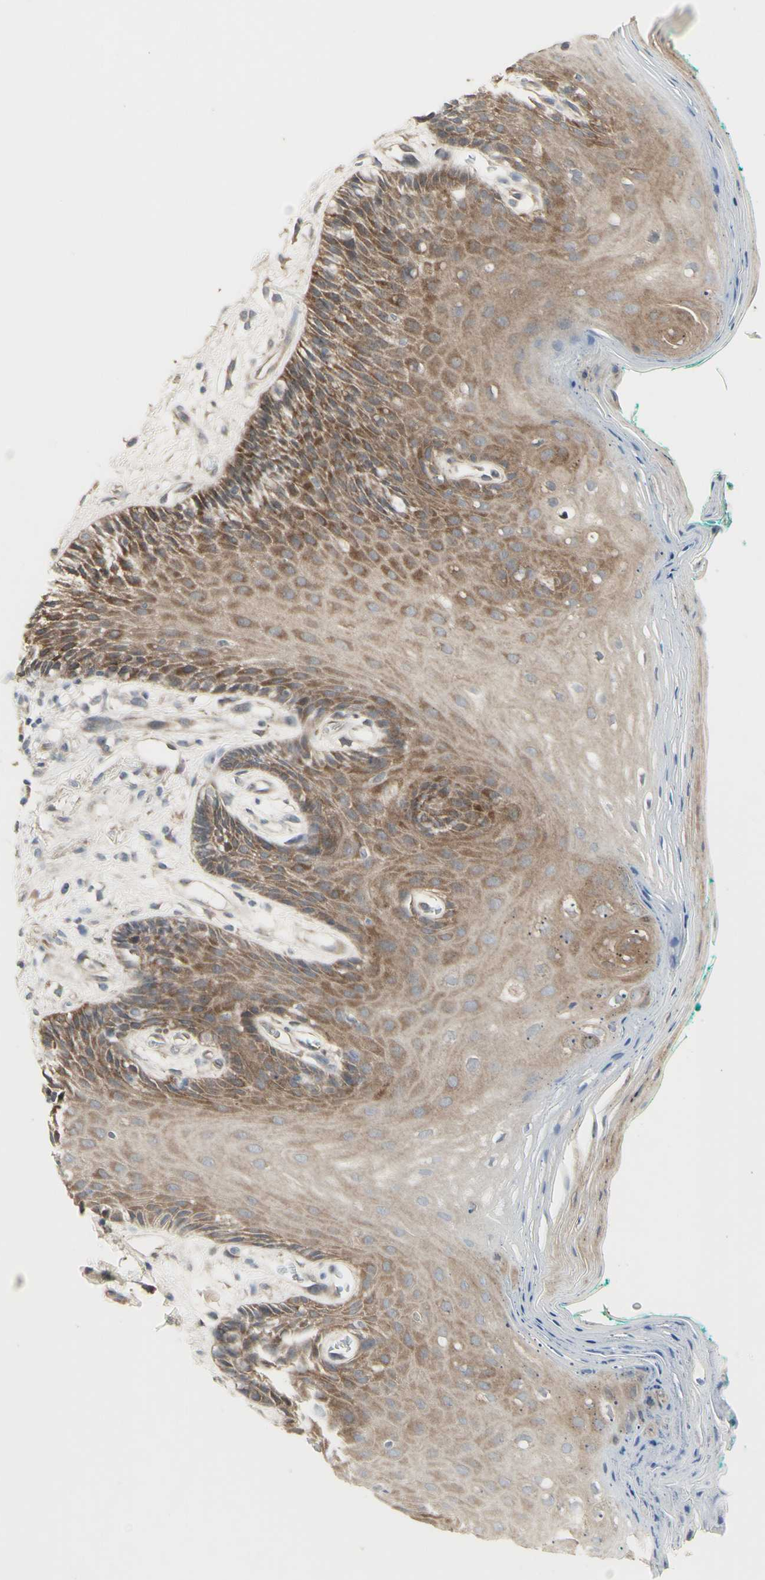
{"staining": {"intensity": "moderate", "quantity": ">75%", "location": "cytoplasmic/membranous"}, "tissue": "oral mucosa", "cell_type": "Squamous epithelial cells", "image_type": "normal", "snomed": [{"axis": "morphology", "description": "Normal tissue, NOS"}, {"axis": "topography", "description": "Skeletal muscle"}, {"axis": "topography", "description": "Oral tissue"}, {"axis": "topography", "description": "Peripheral nerve tissue"}], "caption": "Immunohistochemistry (IHC) of normal human oral mucosa exhibits medium levels of moderate cytoplasmic/membranous positivity in approximately >75% of squamous epithelial cells. Using DAB (3,3'-diaminobenzidine) (brown) and hematoxylin (blue) stains, captured at high magnification using brightfield microscopy.", "gene": "CHURC1", "patient": {"sex": "female", "age": 84}}